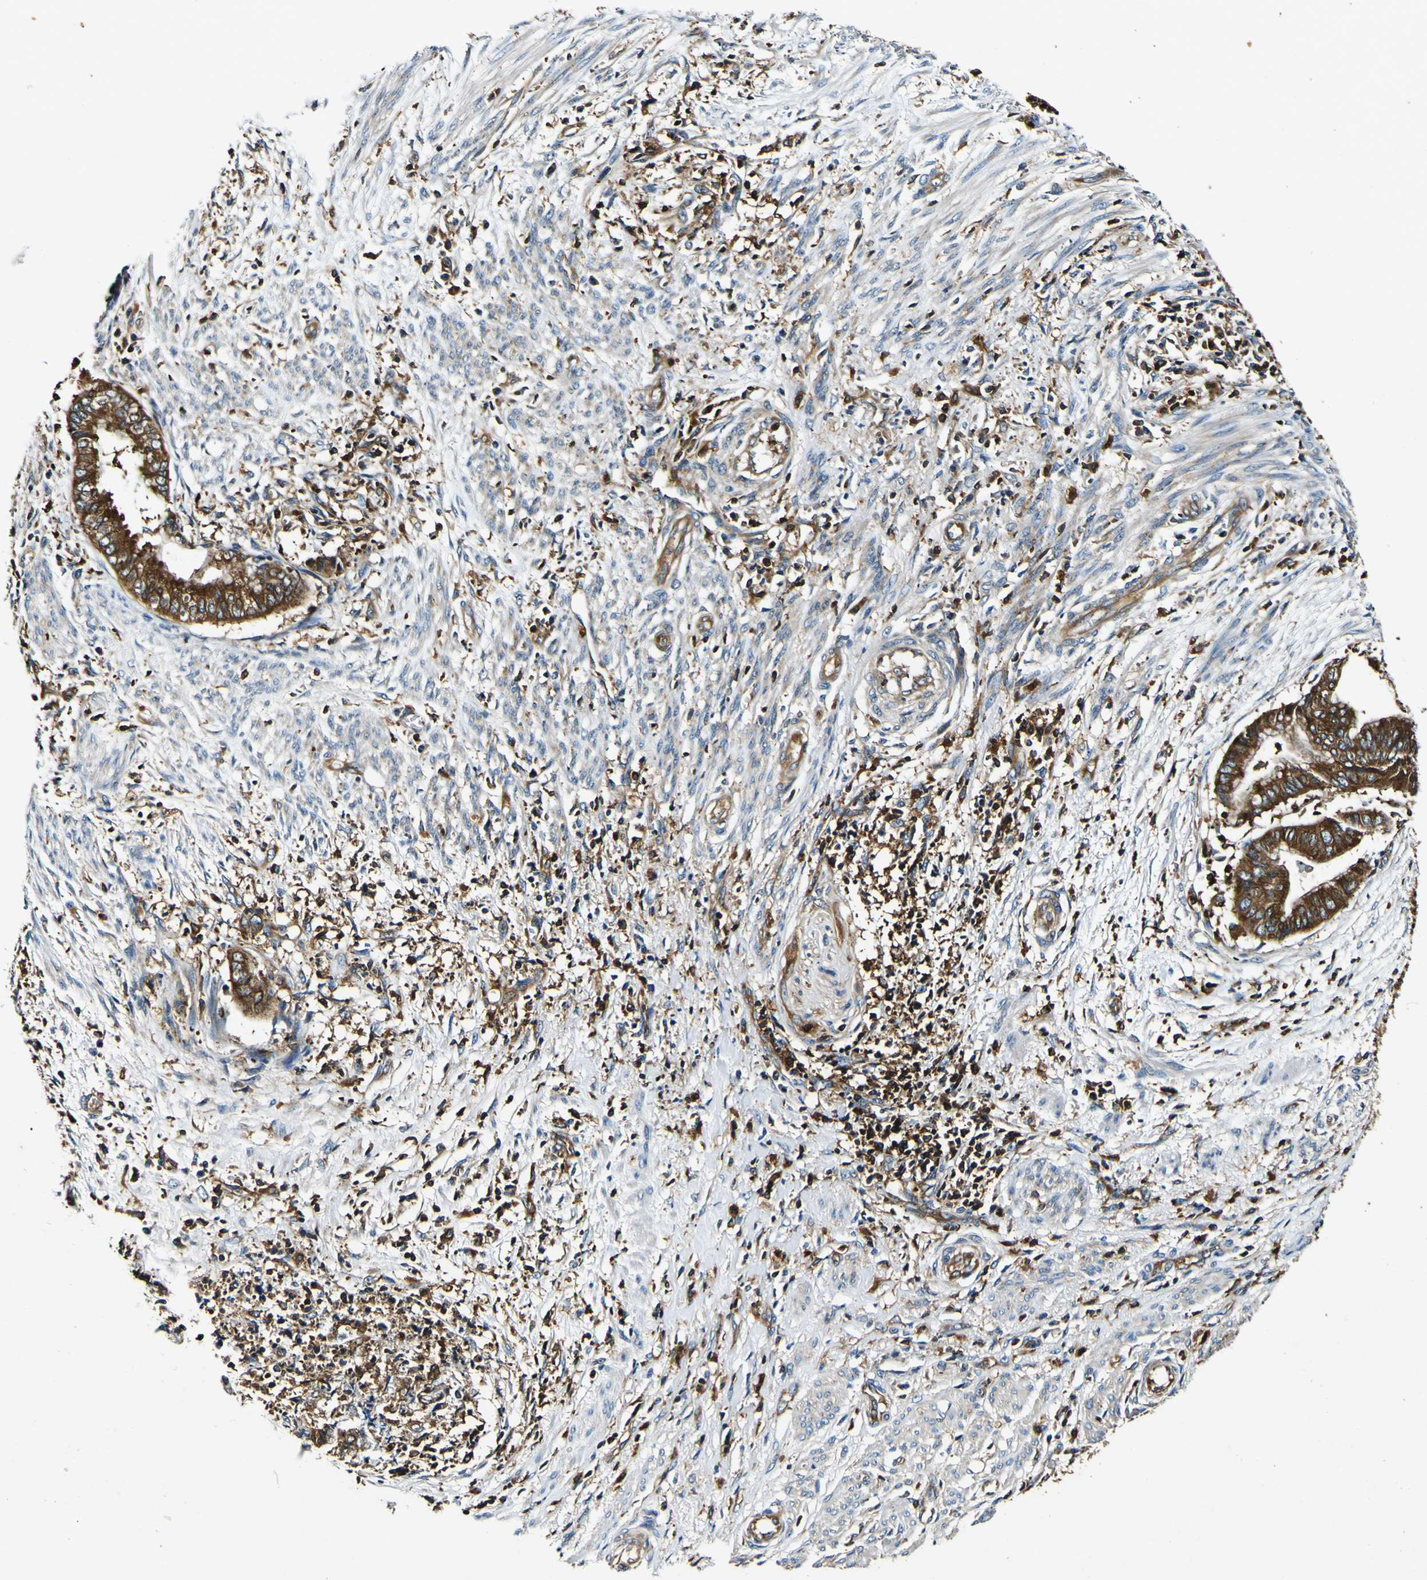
{"staining": {"intensity": "strong", "quantity": ">75%", "location": "cytoplasmic/membranous"}, "tissue": "endometrial cancer", "cell_type": "Tumor cells", "image_type": "cancer", "snomed": [{"axis": "morphology", "description": "Necrosis, NOS"}, {"axis": "morphology", "description": "Adenocarcinoma, NOS"}, {"axis": "topography", "description": "Endometrium"}], "caption": "Approximately >75% of tumor cells in human endometrial cancer reveal strong cytoplasmic/membranous protein staining as visualized by brown immunohistochemical staining.", "gene": "RHOT2", "patient": {"sex": "female", "age": 79}}